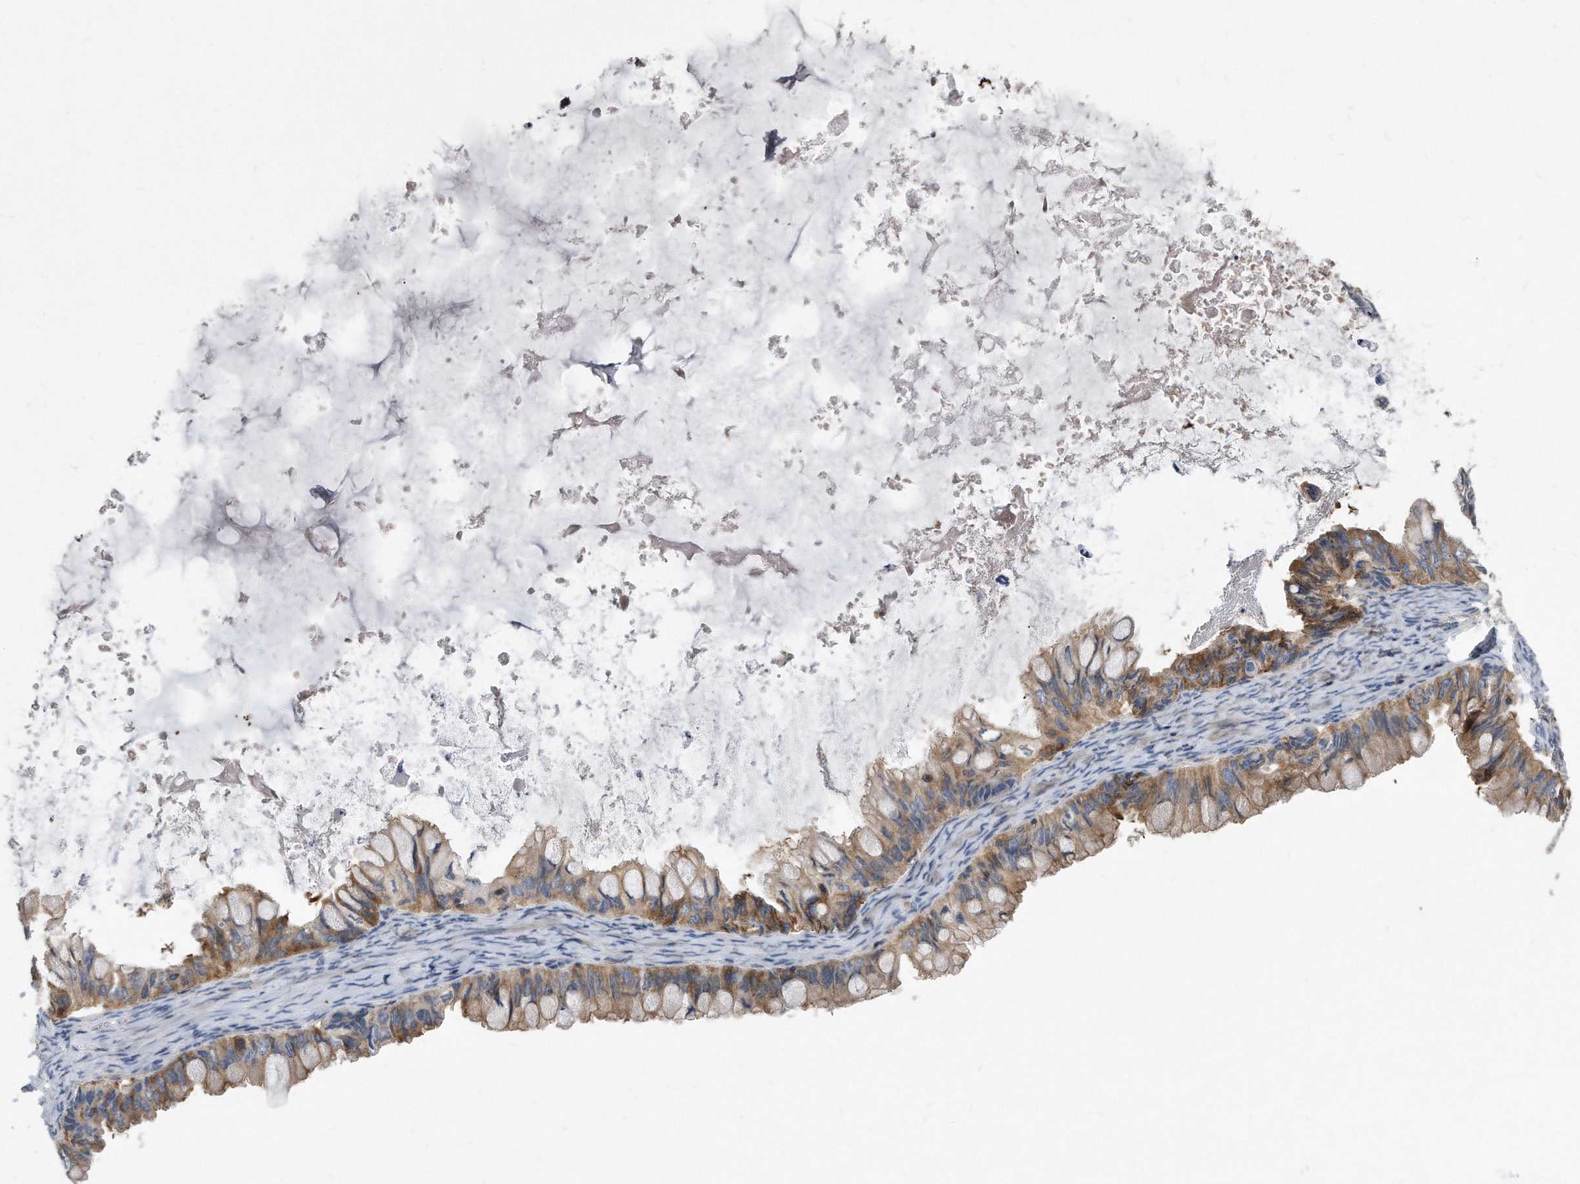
{"staining": {"intensity": "moderate", "quantity": "25%-75%", "location": "cytoplasmic/membranous"}, "tissue": "ovarian cancer", "cell_type": "Tumor cells", "image_type": "cancer", "snomed": [{"axis": "morphology", "description": "Cystadenocarcinoma, mucinous, NOS"}, {"axis": "topography", "description": "Ovary"}], "caption": "Immunohistochemical staining of human mucinous cystadenocarcinoma (ovarian) reveals medium levels of moderate cytoplasmic/membranous expression in approximately 25%-75% of tumor cells. The protein of interest is shown in brown color, while the nuclei are stained blue.", "gene": "ATG5", "patient": {"sex": "female", "age": 80}}